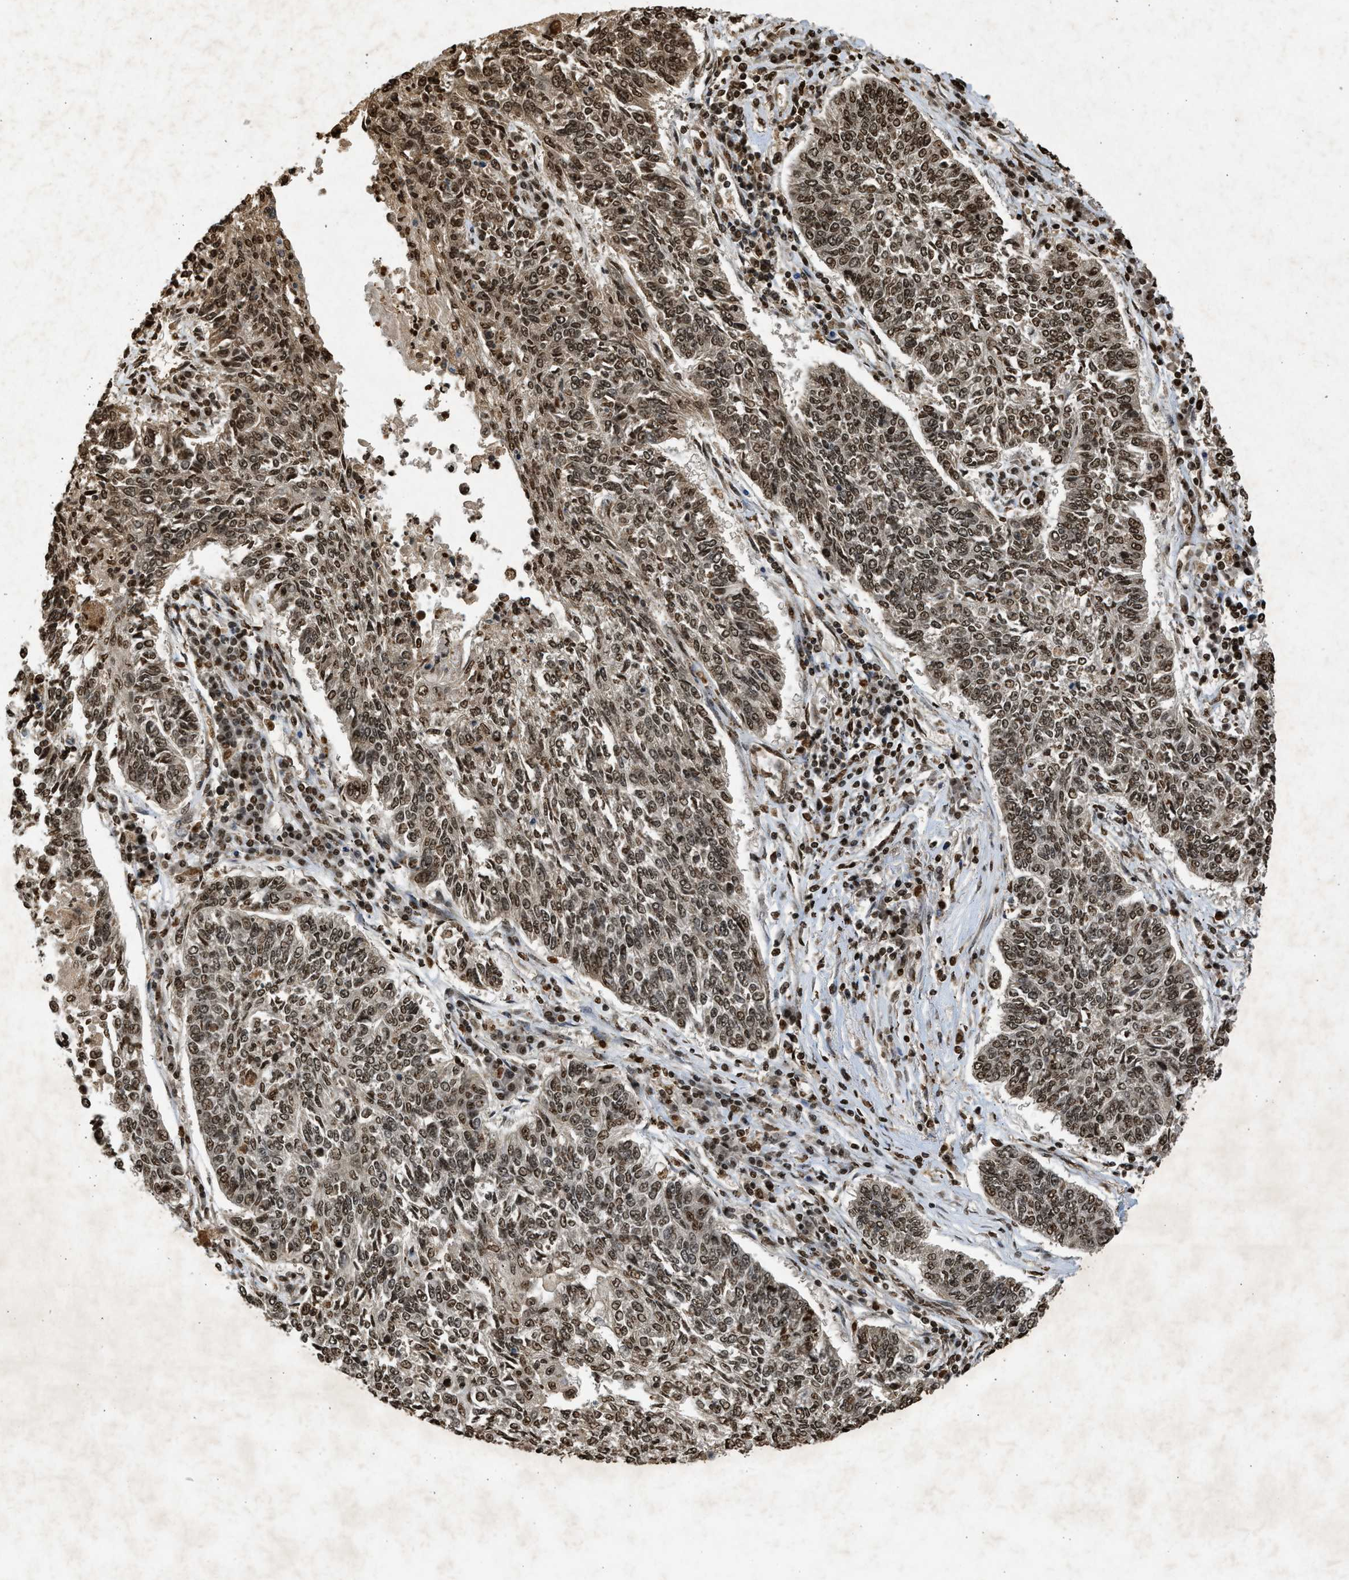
{"staining": {"intensity": "moderate", "quantity": ">75%", "location": "cytoplasmic/membranous,nuclear"}, "tissue": "lung cancer", "cell_type": "Tumor cells", "image_type": "cancer", "snomed": [{"axis": "morphology", "description": "Normal tissue, NOS"}, {"axis": "morphology", "description": "Squamous cell carcinoma, NOS"}, {"axis": "topography", "description": "Cartilage tissue"}, {"axis": "topography", "description": "Bronchus"}, {"axis": "topography", "description": "Lung"}], "caption": "Lung cancer stained for a protein reveals moderate cytoplasmic/membranous and nuclear positivity in tumor cells.", "gene": "TFDP2", "patient": {"sex": "female", "age": 49}}